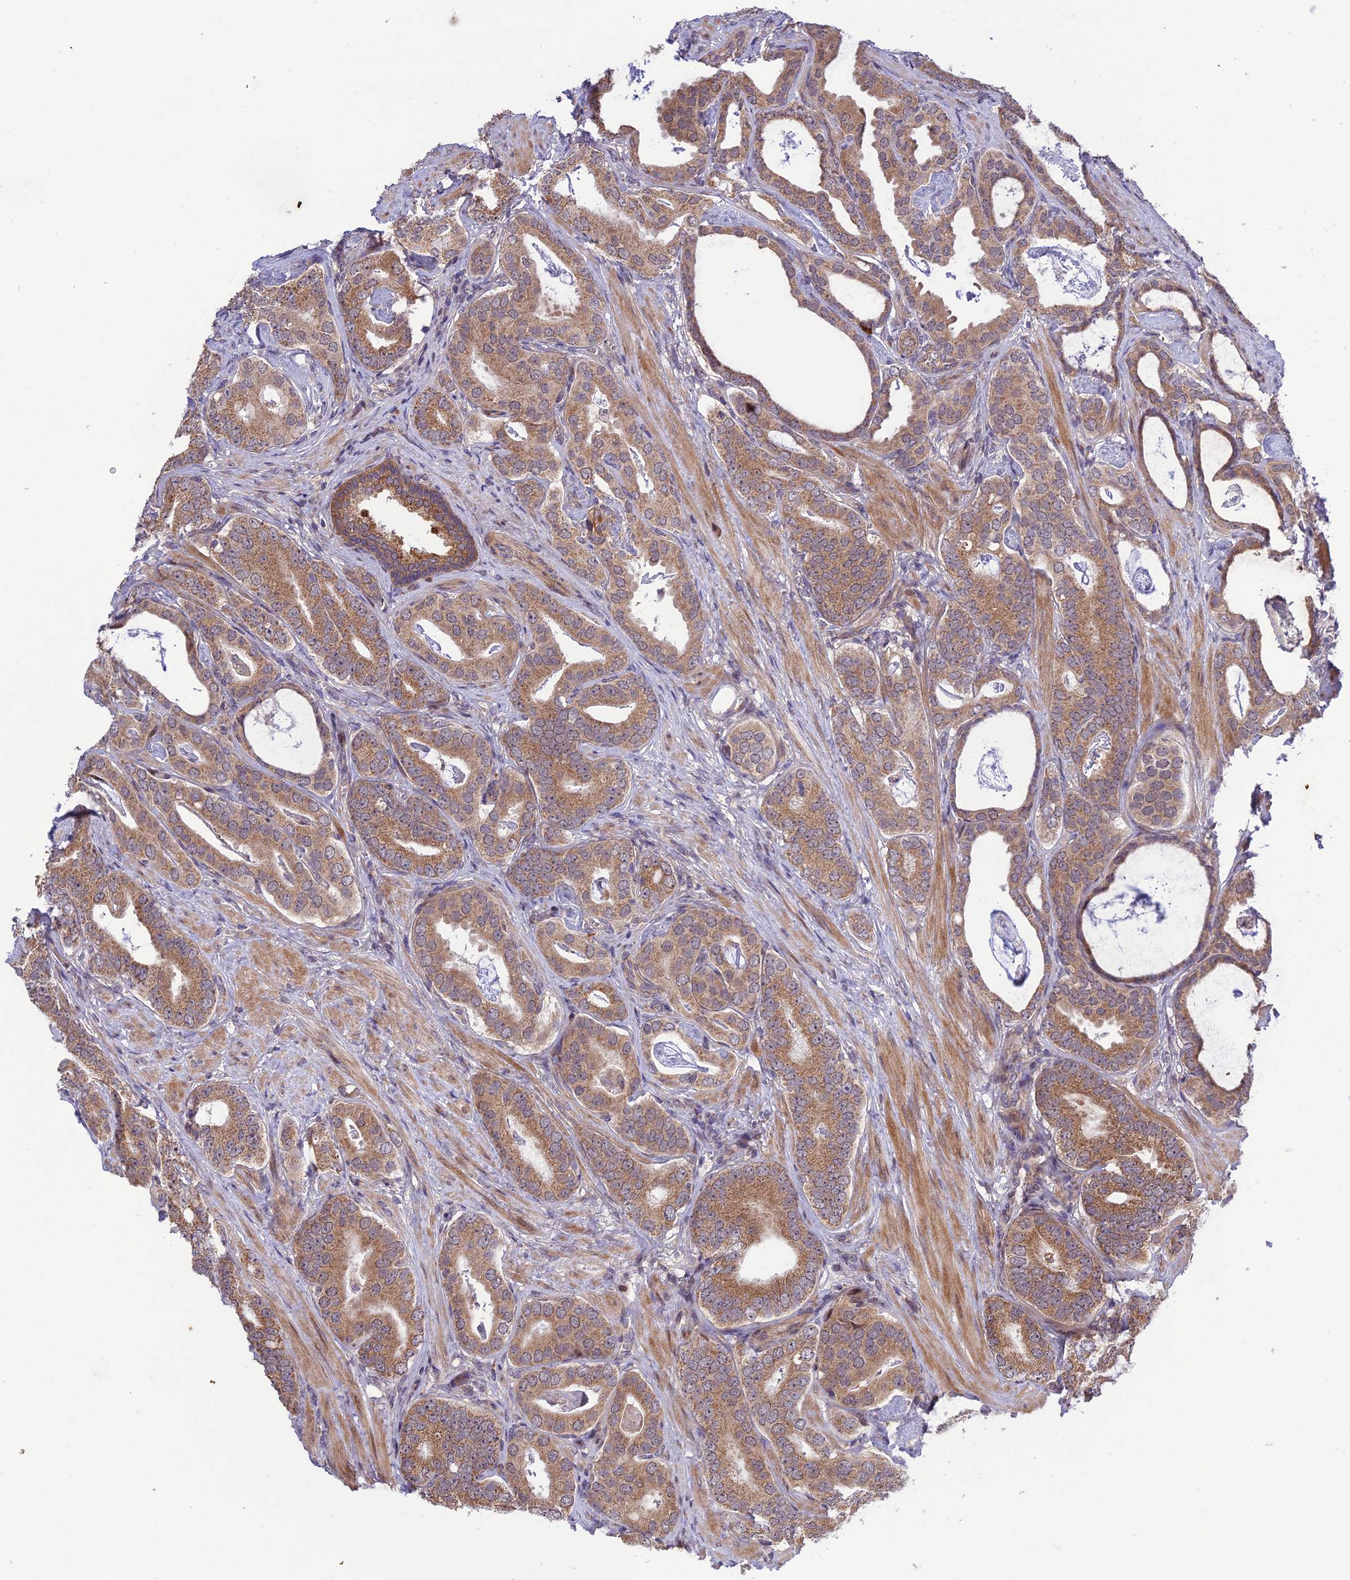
{"staining": {"intensity": "moderate", "quantity": ">75%", "location": "cytoplasmic/membranous"}, "tissue": "prostate cancer", "cell_type": "Tumor cells", "image_type": "cancer", "snomed": [{"axis": "morphology", "description": "Adenocarcinoma, Low grade"}, {"axis": "topography", "description": "Prostate"}], "caption": "This micrograph exhibits IHC staining of human prostate adenocarcinoma (low-grade), with medium moderate cytoplasmic/membranous staining in about >75% of tumor cells.", "gene": "PLEKHG2", "patient": {"sex": "male", "age": 71}}